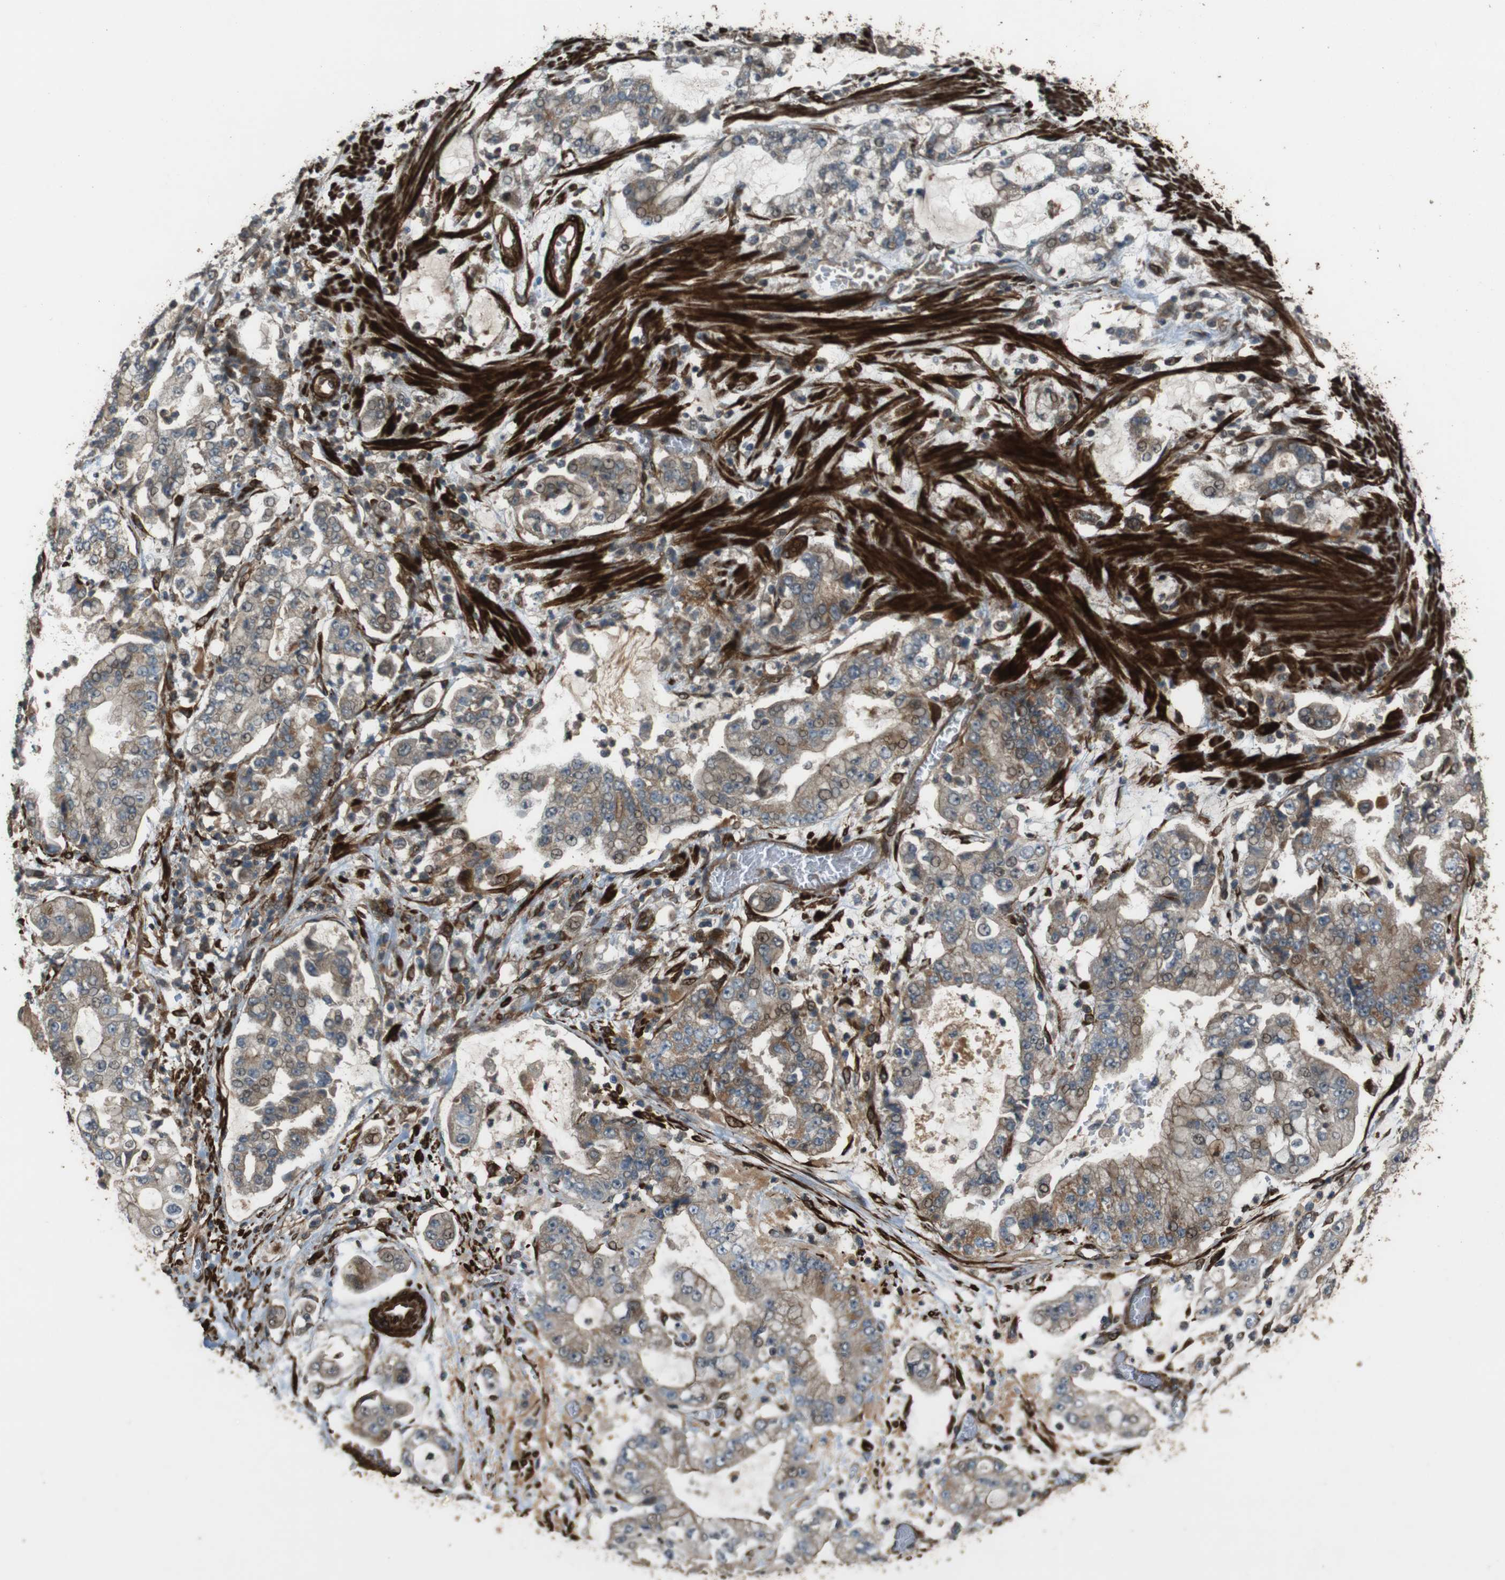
{"staining": {"intensity": "weak", "quantity": ">75%", "location": "cytoplasmic/membranous"}, "tissue": "stomach cancer", "cell_type": "Tumor cells", "image_type": "cancer", "snomed": [{"axis": "morphology", "description": "Adenocarcinoma, NOS"}, {"axis": "topography", "description": "Stomach"}], "caption": "IHC histopathology image of stomach adenocarcinoma stained for a protein (brown), which demonstrates low levels of weak cytoplasmic/membranous positivity in about >75% of tumor cells.", "gene": "MSRB3", "patient": {"sex": "male", "age": 76}}